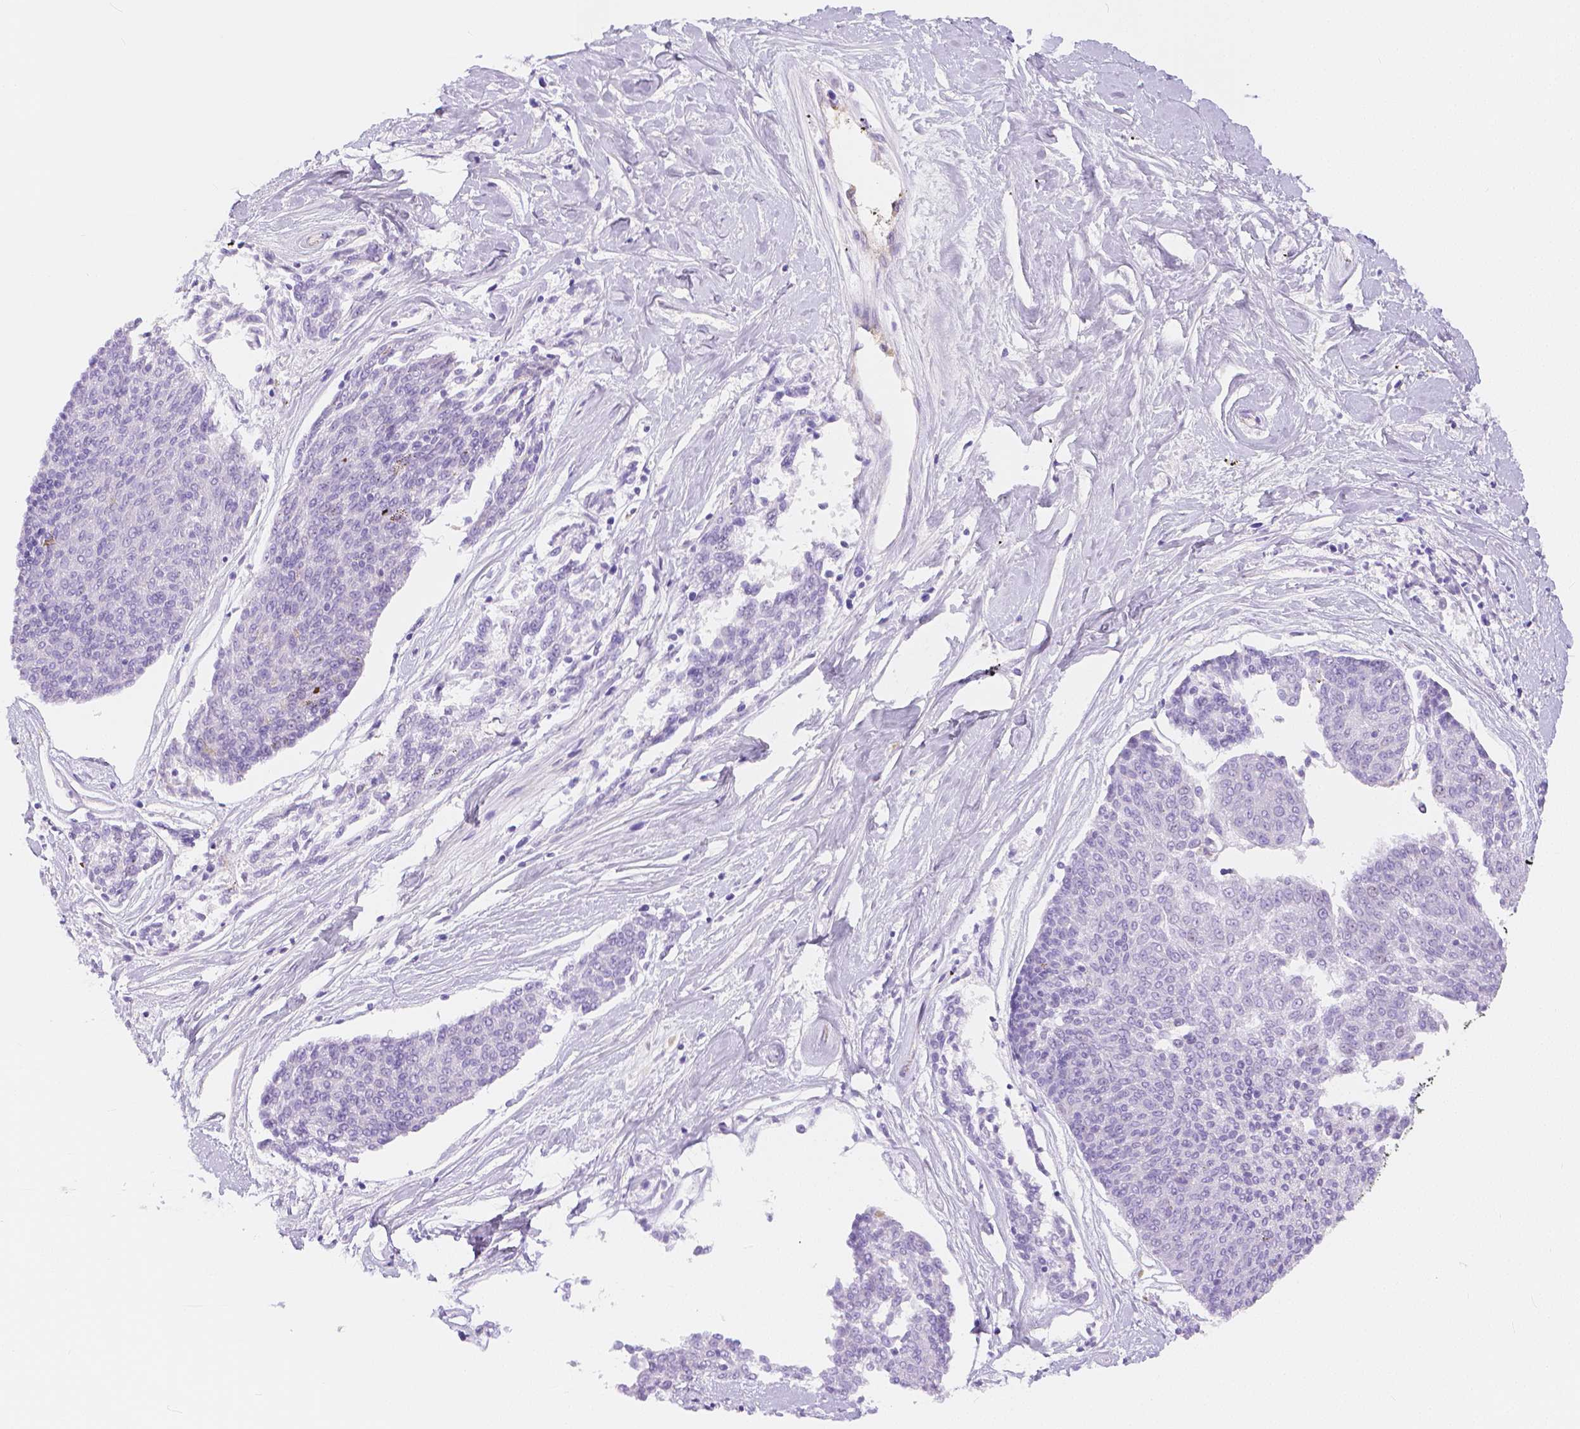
{"staining": {"intensity": "negative", "quantity": "none", "location": "none"}, "tissue": "melanoma", "cell_type": "Tumor cells", "image_type": "cancer", "snomed": [{"axis": "morphology", "description": "Malignant melanoma, NOS"}, {"axis": "topography", "description": "Skin"}], "caption": "An image of malignant melanoma stained for a protein displays no brown staining in tumor cells.", "gene": "SLC27A5", "patient": {"sex": "female", "age": 72}}